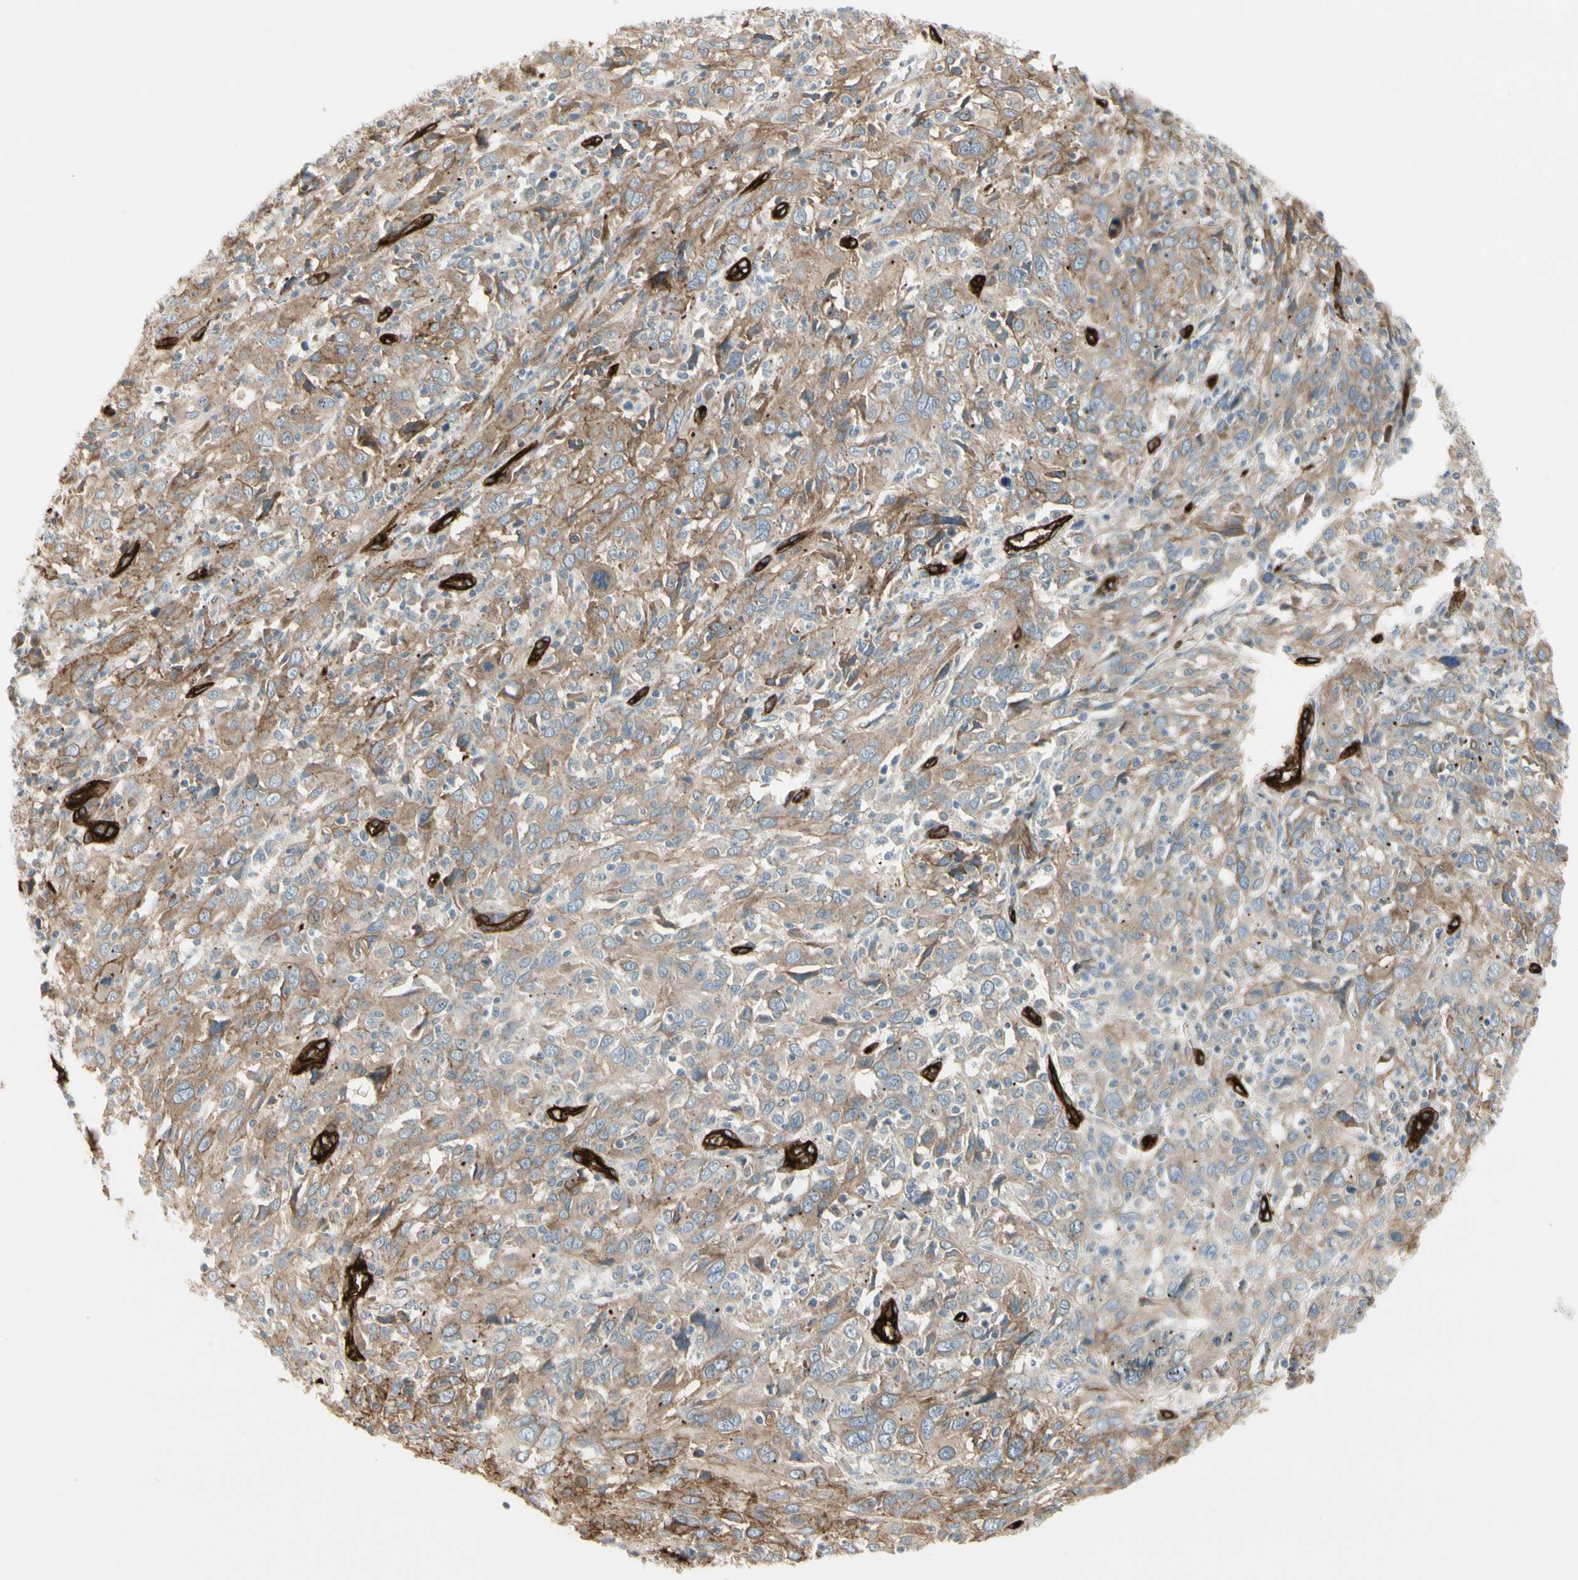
{"staining": {"intensity": "moderate", "quantity": "25%-75%", "location": "cytoplasmic/membranous"}, "tissue": "cervical cancer", "cell_type": "Tumor cells", "image_type": "cancer", "snomed": [{"axis": "morphology", "description": "Squamous cell carcinoma, NOS"}, {"axis": "topography", "description": "Cervix"}], "caption": "Squamous cell carcinoma (cervical) was stained to show a protein in brown. There is medium levels of moderate cytoplasmic/membranous expression in about 25%-75% of tumor cells.", "gene": "MCAM", "patient": {"sex": "female", "age": 46}}